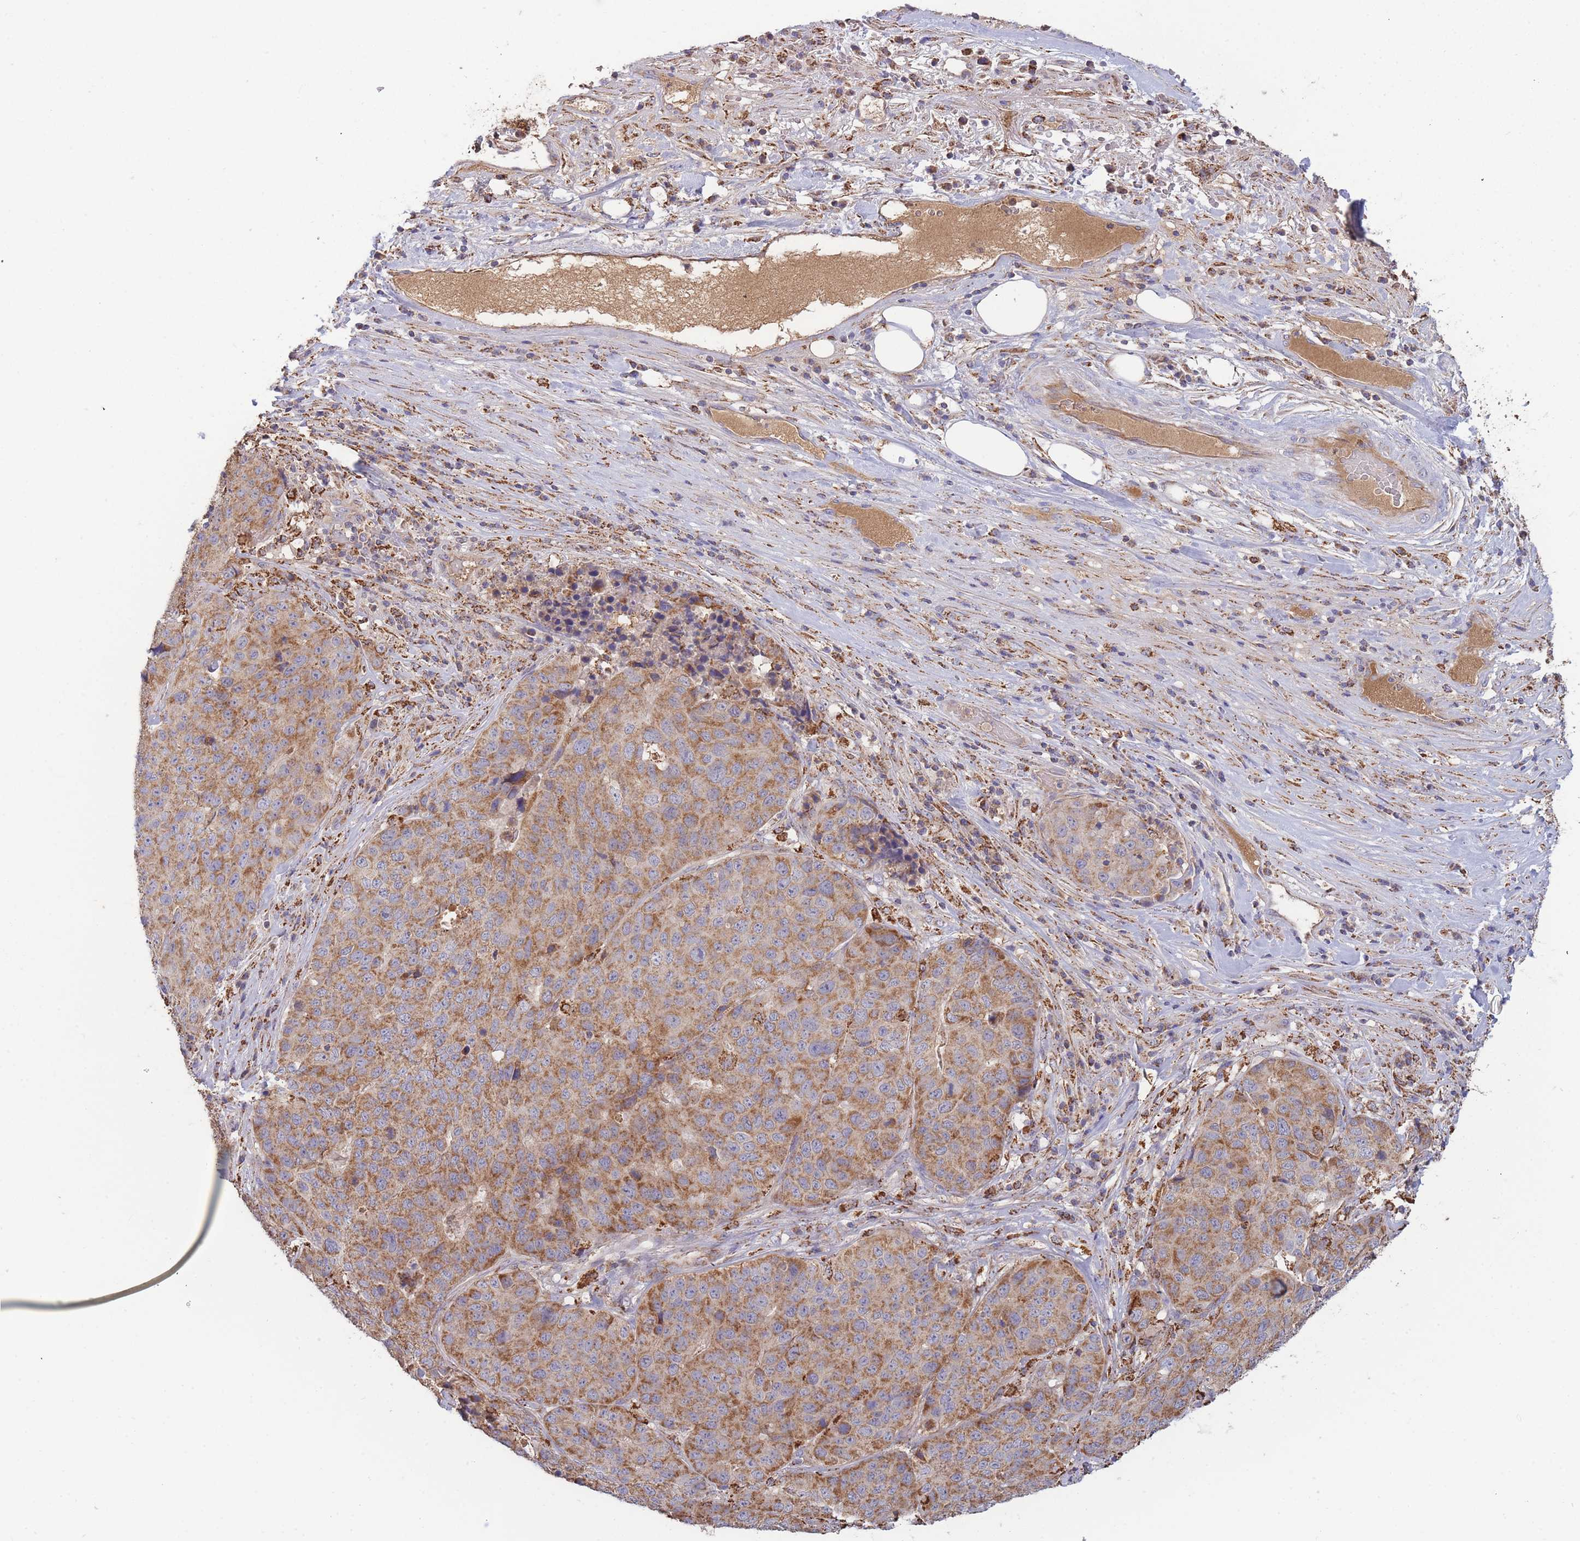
{"staining": {"intensity": "moderate", "quantity": ">75%", "location": "cytoplasmic/membranous"}, "tissue": "stomach cancer", "cell_type": "Tumor cells", "image_type": "cancer", "snomed": [{"axis": "morphology", "description": "Adenocarcinoma, NOS"}, {"axis": "topography", "description": "Stomach"}], "caption": "Adenocarcinoma (stomach) stained with DAB (3,3'-diaminobenzidine) immunohistochemistry exhibits medium levels of moderate cytoplasmic/membranous staining in about >75% of tumor cells. Nuclei are stained in blue.", "gene": "MRPL17", "patient": {"sex": "male", "age": 71}}